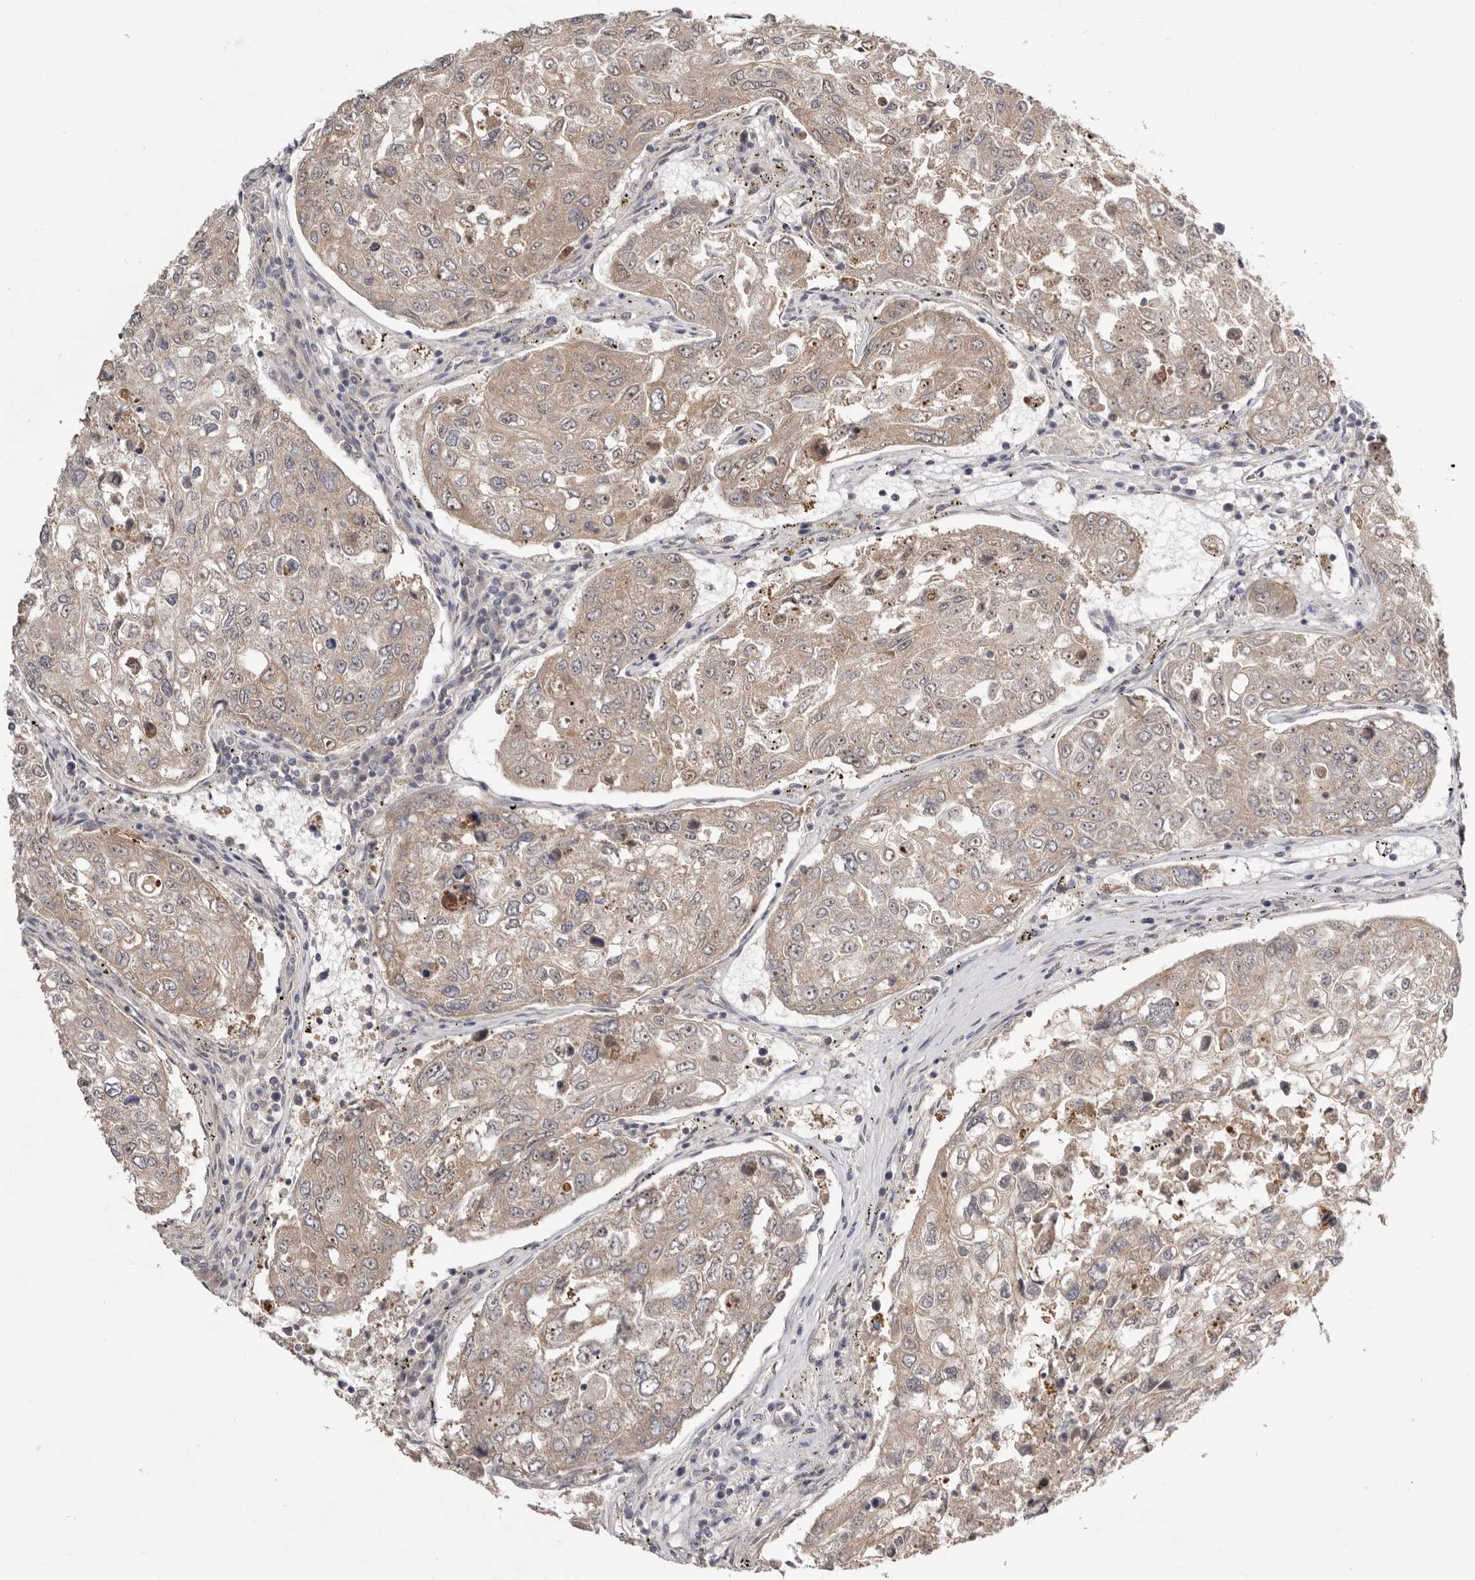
{"staining": {"intensity": "weak", "quantity": ">75%", "location": "cytoplasmic/membranous"}, "tissue": "urothelial cancer", "cell_type": "Tumor cells", "image_type": "cancer", "snomed": [{"axis": "morphology", "description": "Urothelial carcinoma, High grade"}, {"axis": "topography", "description": "Lymph node"}, {"axis": "topography", "description": "Urinary bladder"}], "caption": "Weak cytoplasmic/membranous protein expression is seen in about >75% of tumor cells in urothelial carcinoma (high-grade).", "gene": "NSUN4", "patient": {"sex": "male", "age": 51}}